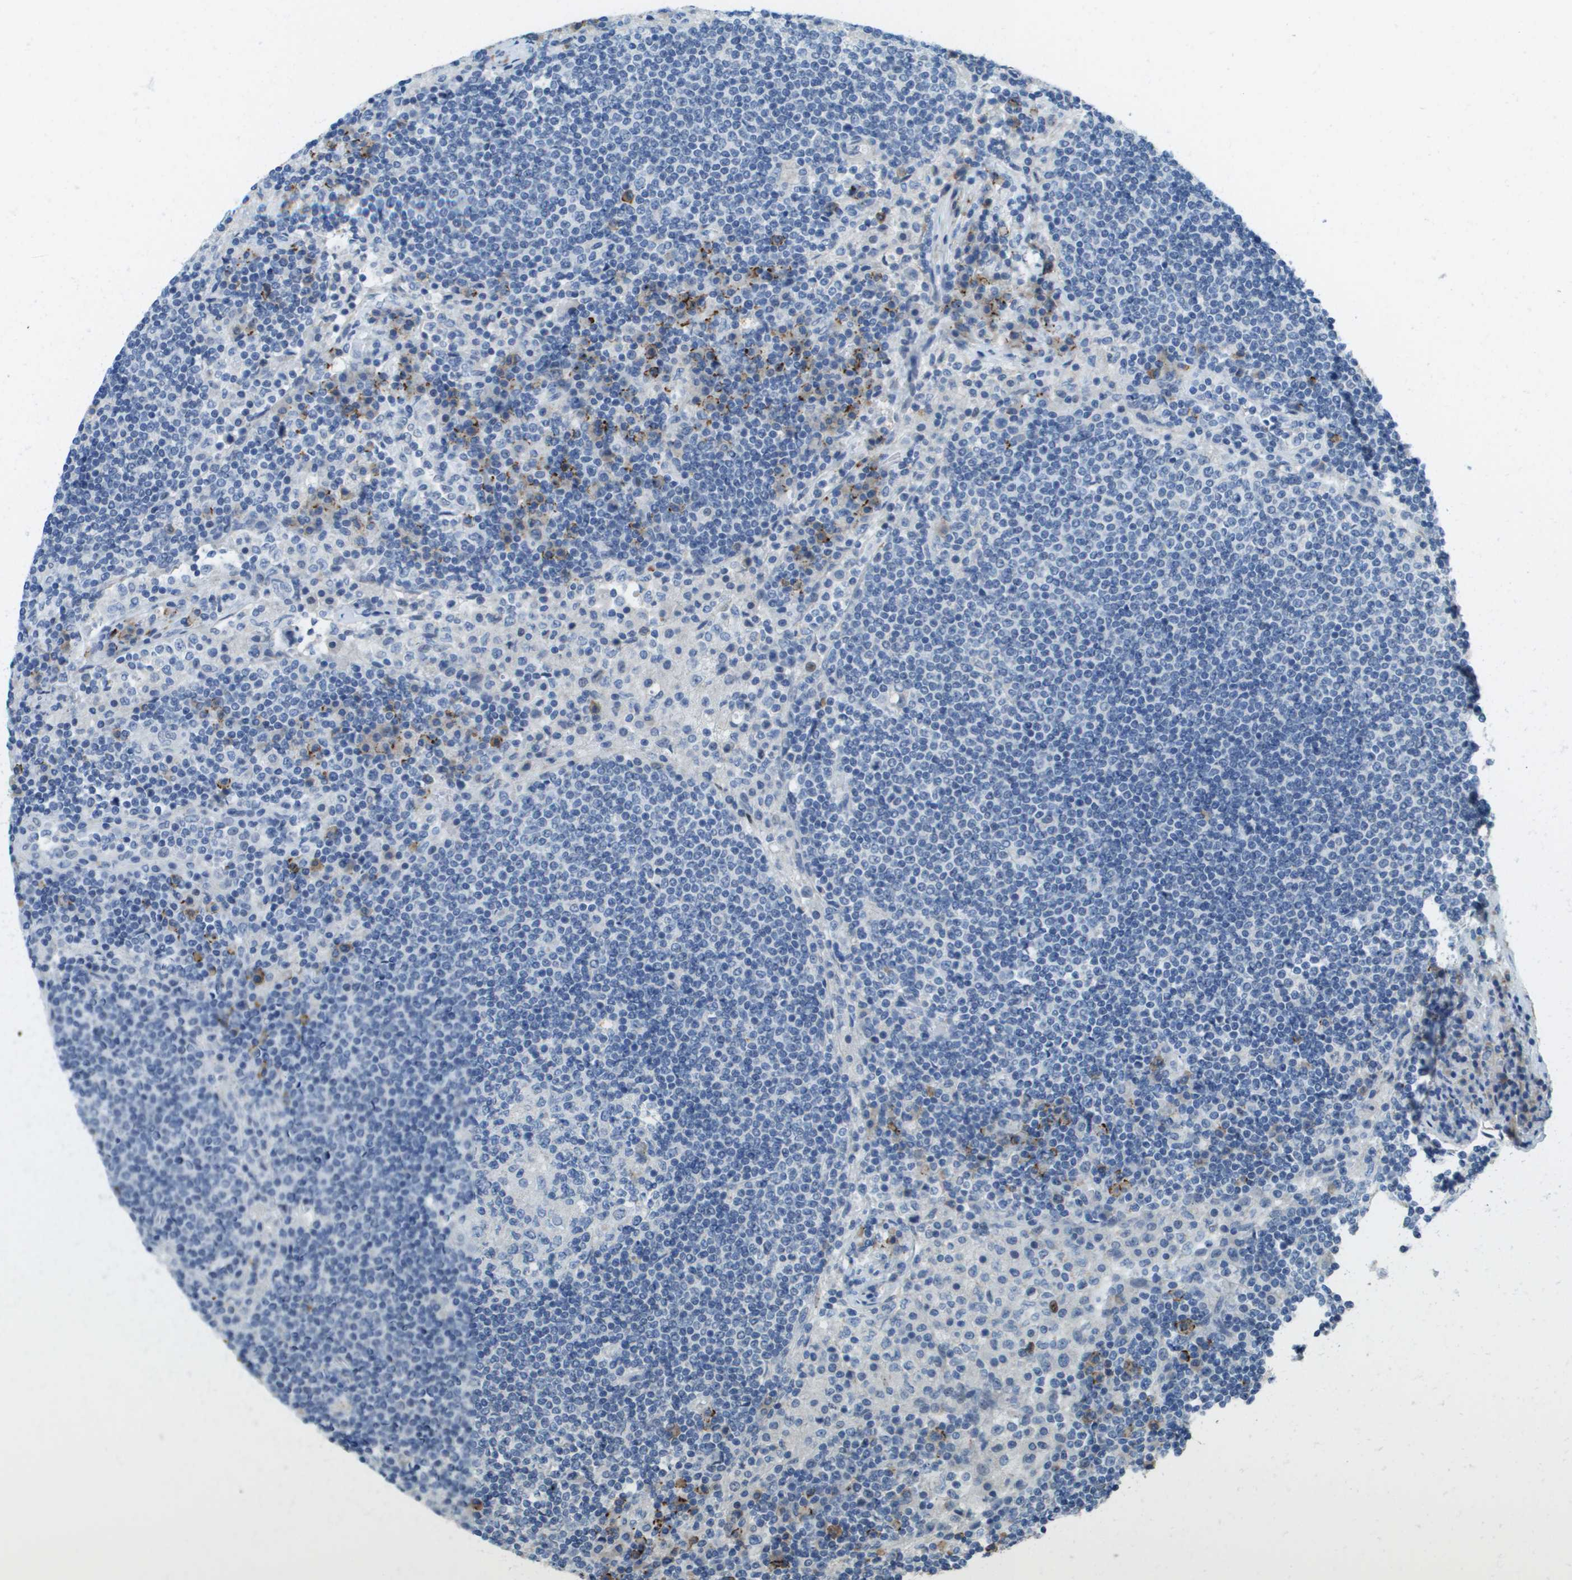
{"staining": {"intensity": "negative", "quantity": "none", "location": "none"}, "tissue": "lymph node", "cell_type": "Germinal center cells", "image_type": "normal", "snomed": [{"axis": "morphology", "description": "Normal tissue, NOS"}, {"axis": "topography", "description": "Lymph node"}], "caption": "High power microscopy micrograph of an immunohistochemistry (IHC) micrograph of benign lymph node, revealing no significant staining in germinal center cells.", "gene": "SDC1", "patient": {"sex": "female", "age": 53}}